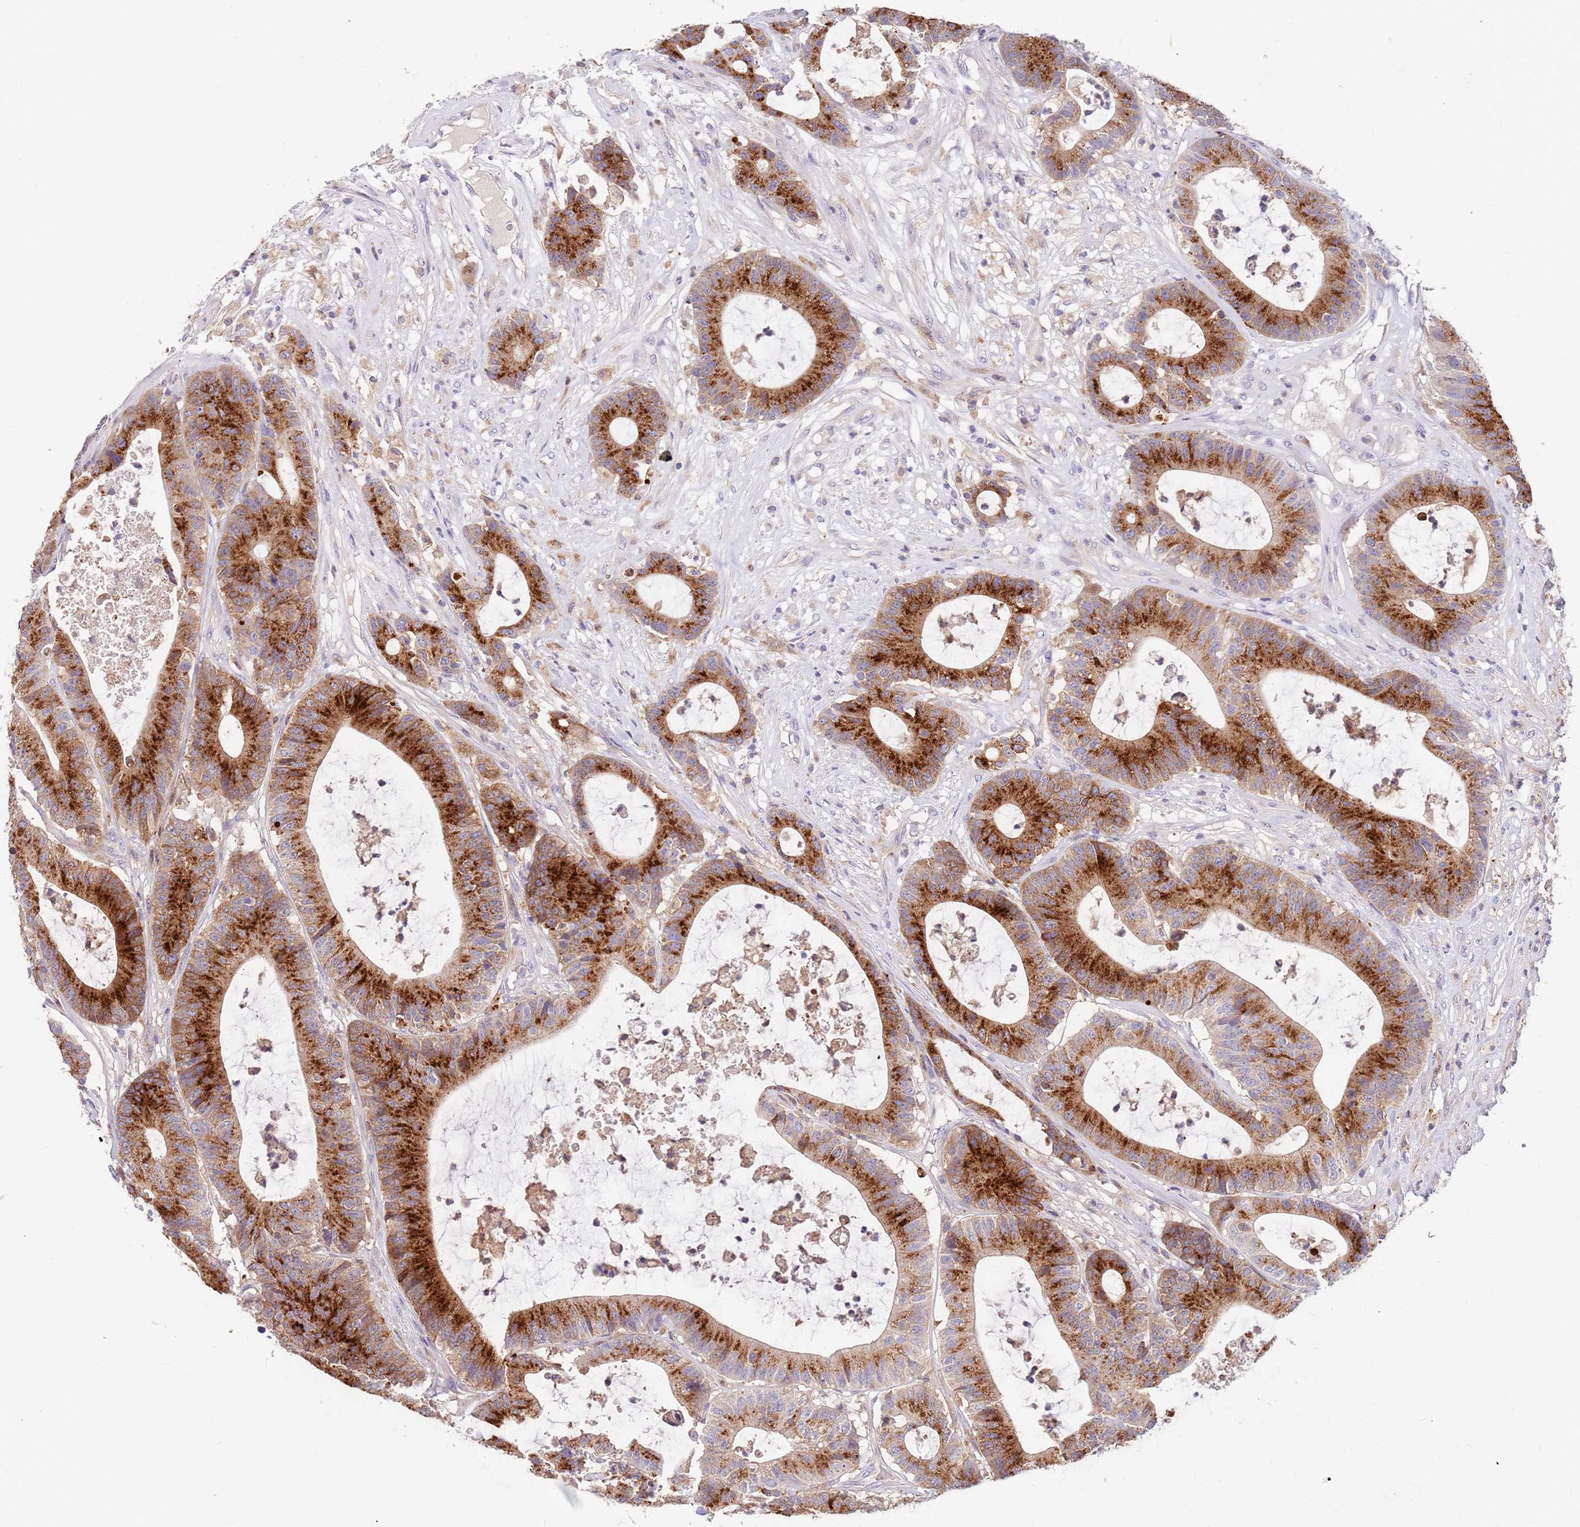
{"staining": {"intensity": "strong", "quantity": ">75%", "location": "cytoplasmic/membranous"}, "tissue": "colorectal cancer", "cell_type": "Tumor cells", "image_type": "cancer", "snomed": [{"axis": "morphology", "description": "Adenocarcinoma, NOS"}, {"axis": "topography", "description": "Colon"}], "caption": "A histopathology image of human adenocarcinoma (colorectal) stained for a protein reveals strong cytoplasmic/membranous brown staining in tumor cells.", "gene": "BORCS5", "patient": {"sex": "female", "age": 84}}